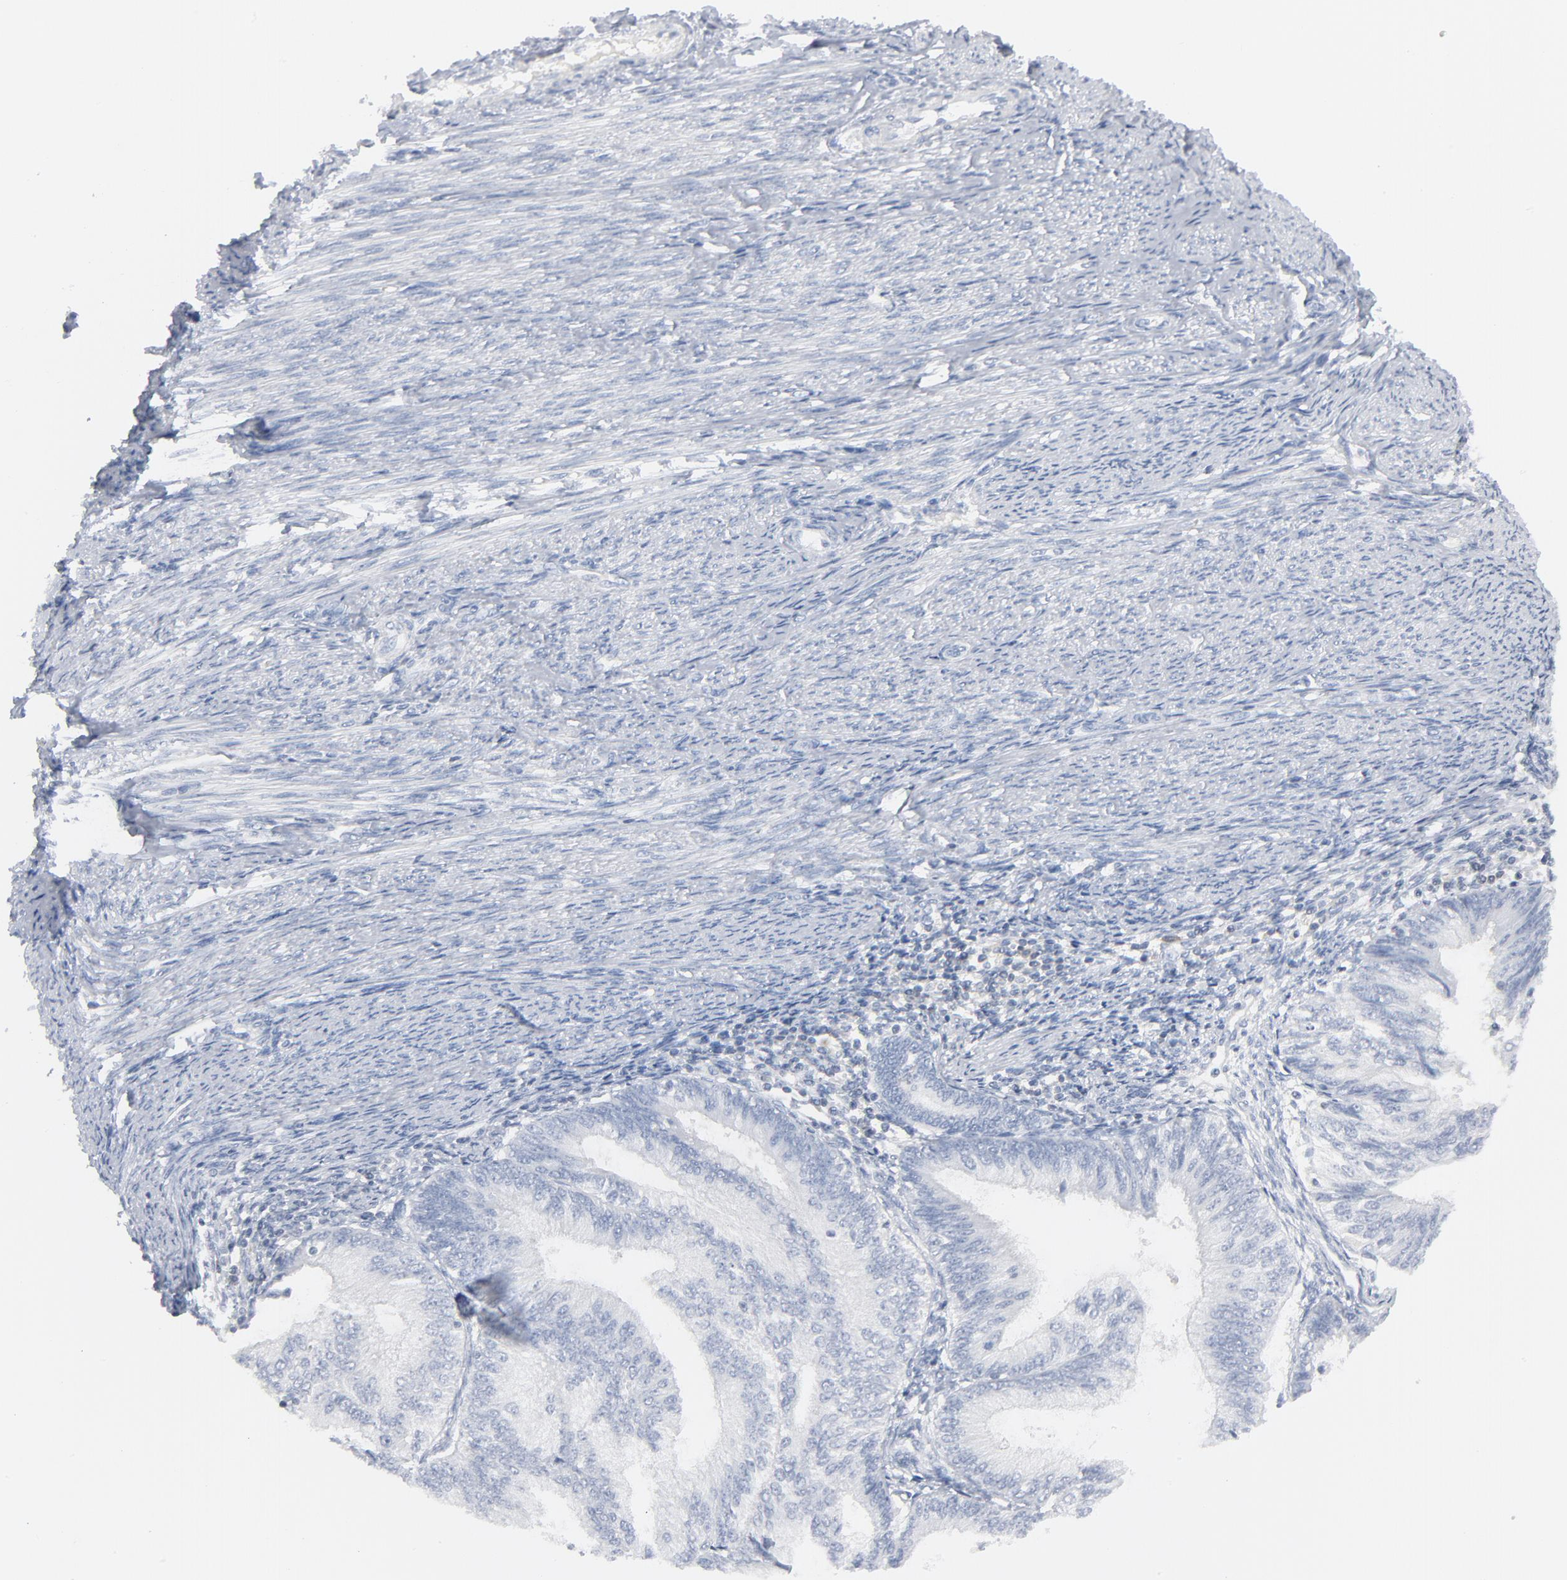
{"staining": {"intensity": "negative", "quantity": "none", "location": "none"}, "tissue": "endometrial cancer", "cell_type": "Tumor cells", "image_type": "cancer", "snomed": [{"axis": "morphology", "description": "Adenocarcinoma, NOS"}, {"axis": "topography", "description": "Endometrium"}], "caption": "A histopathology image of human endometrial adenocarcinoma is negative for staining in tumor cells. (DAB (3,3'-diaminobenzidine) IHC visualized using brightfield microscopy, high magnification).", "gene": "PTK2B", "patient": {"sex": "female", "age": 55}}